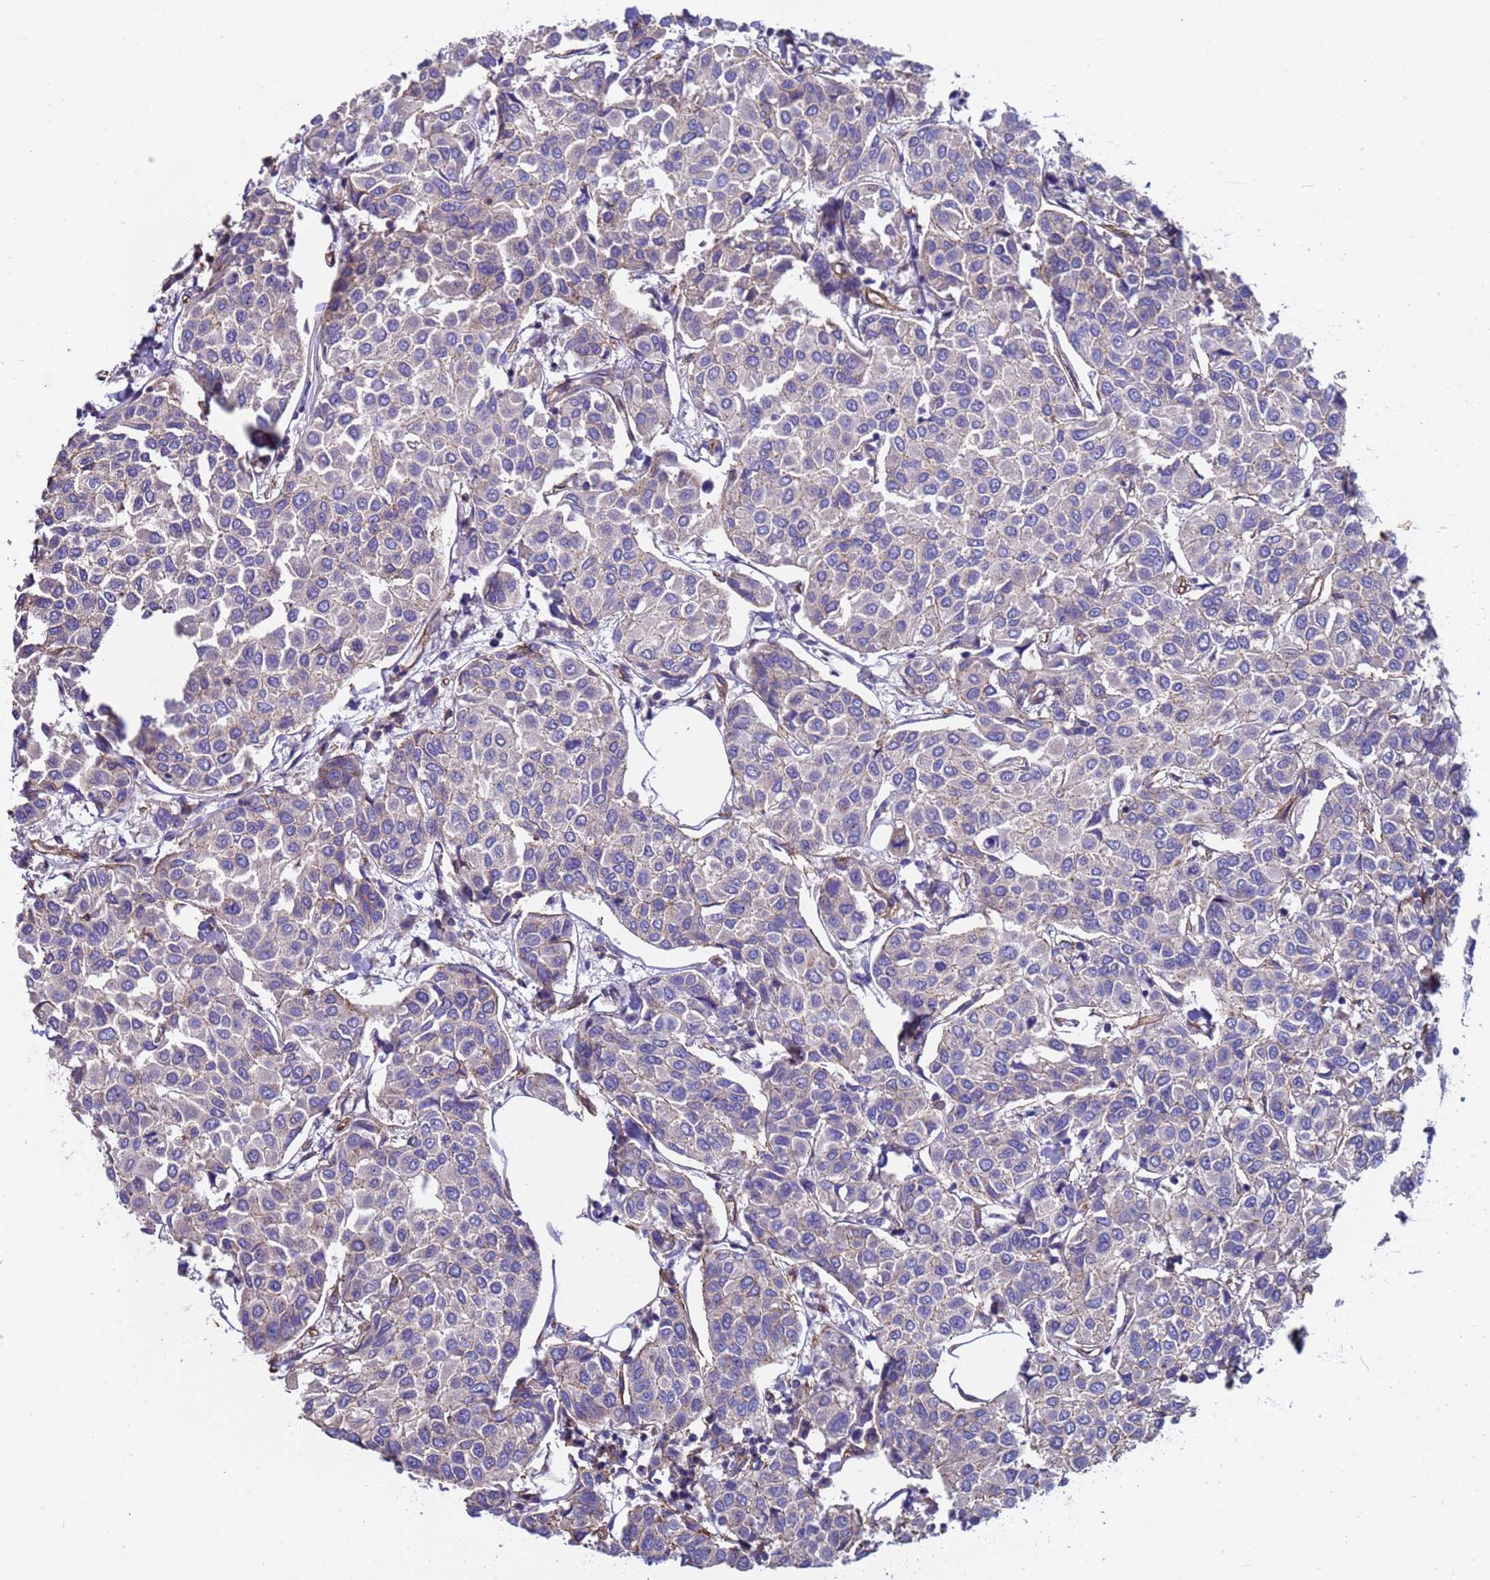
{"staining": {"intensity": "negative", "quantity": "none", "location": "none"}, "tissue": "breast cancer", "cell_type": "Tumor cells", "image_type": "cancer", "snomed": [{"axis": "morphology", "description": "Duct carcinoma"}, {"axis": "topography", "description": "Breast"}], "caption": "This is an immunohistochemistry image of breast cancer. There is no staining in tumor cells.", "gene": "ZNF248", "patient": {"sex": "female", "age": 55}}